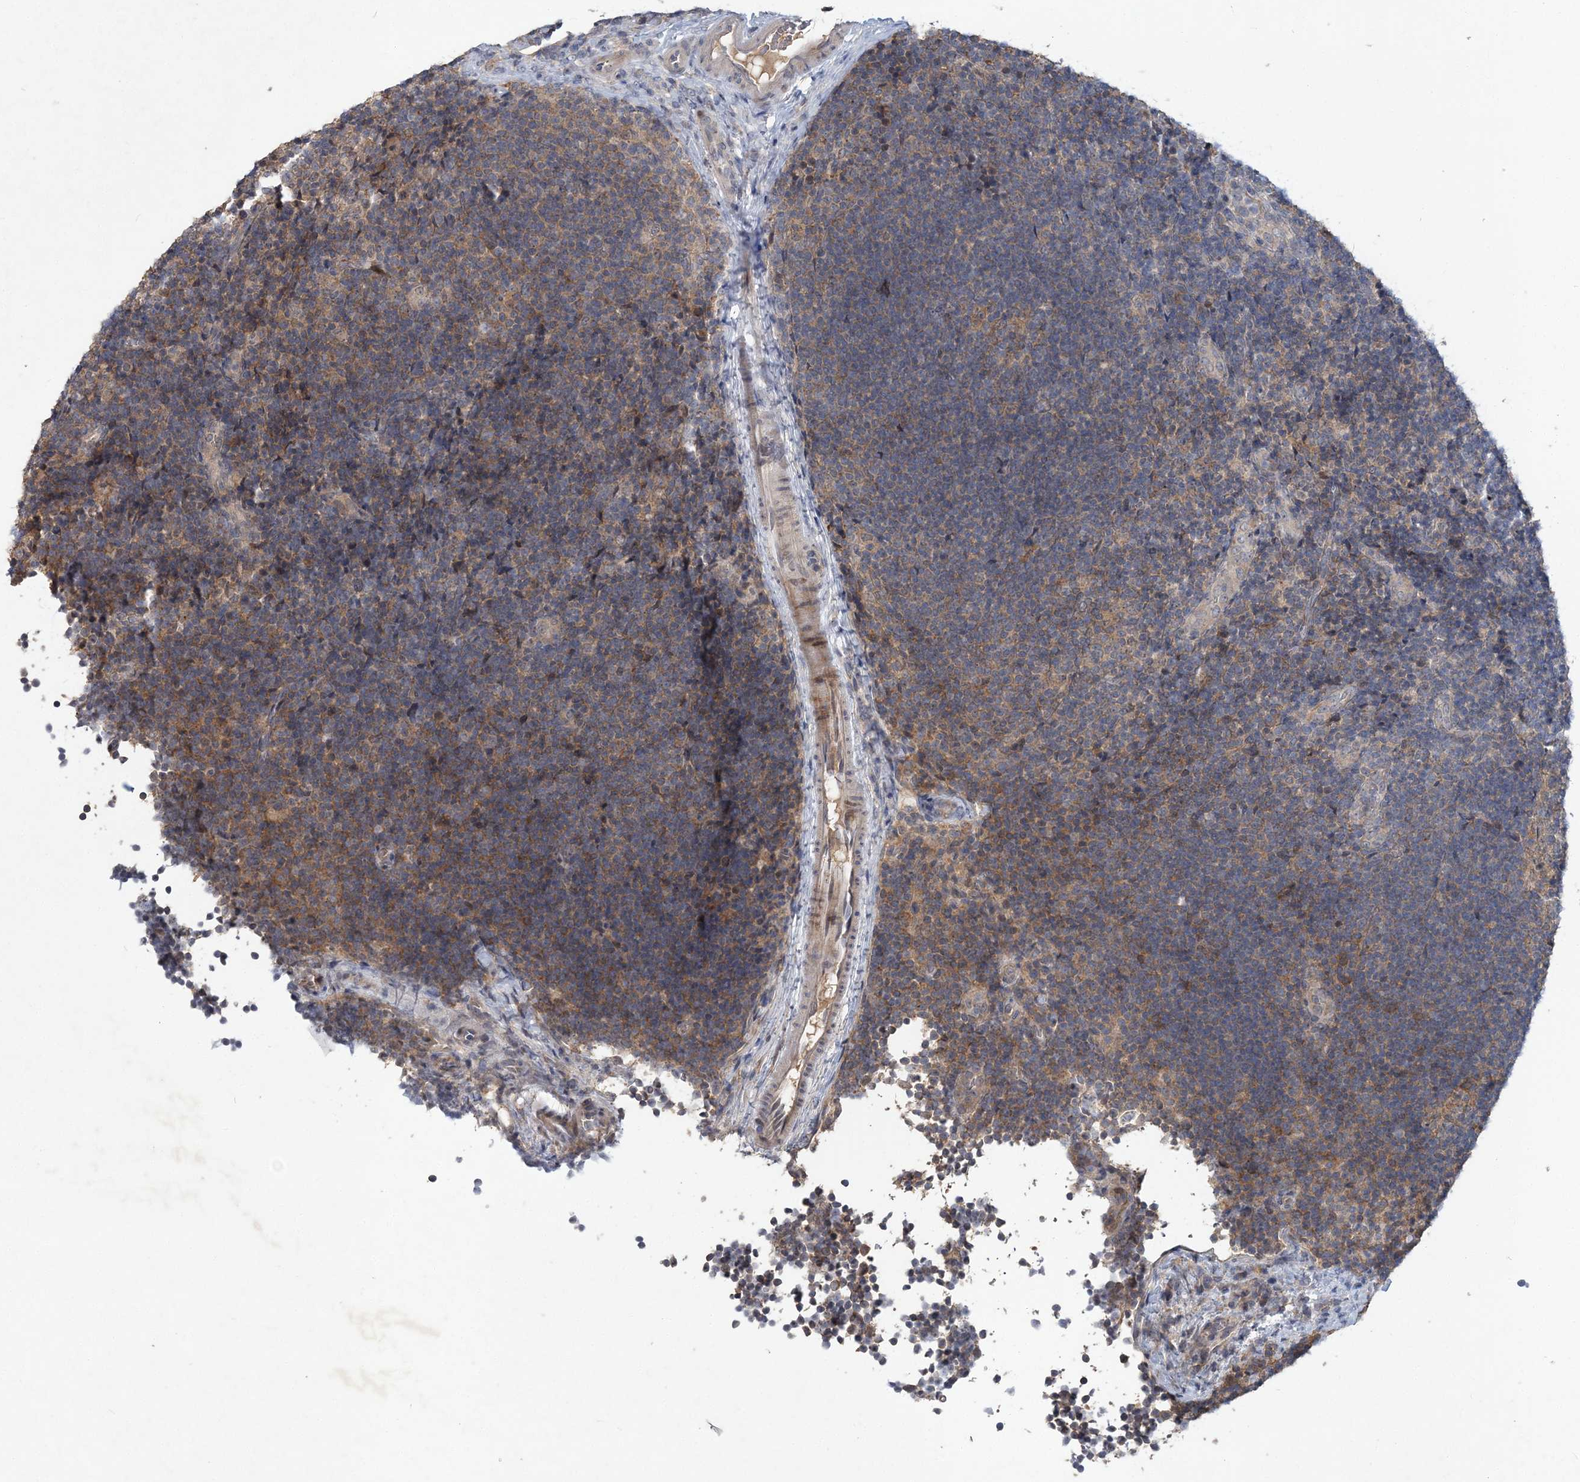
{"staining": {"intensity": "weak", "quantity": "25%-75%", "location": "cytoplasmic/membranous"}, "tissue": "lymph node", "cell_type": "Non-germinal center cells", "image_type": "normal", "snomed": [{"axis": "morphology", "description": "Normal tissue, NOS"}, {"axis": "topography", "description": "Lymph node"}], "caption": "Protein staining by immunohistochemistry demonstrates weak cytoplasmic/membranous positivity in about 25%-75% of non-germinal center cells in benign lymph node.", "gene": "RNF25", "patient": {"sex": "female", "age": 22}}